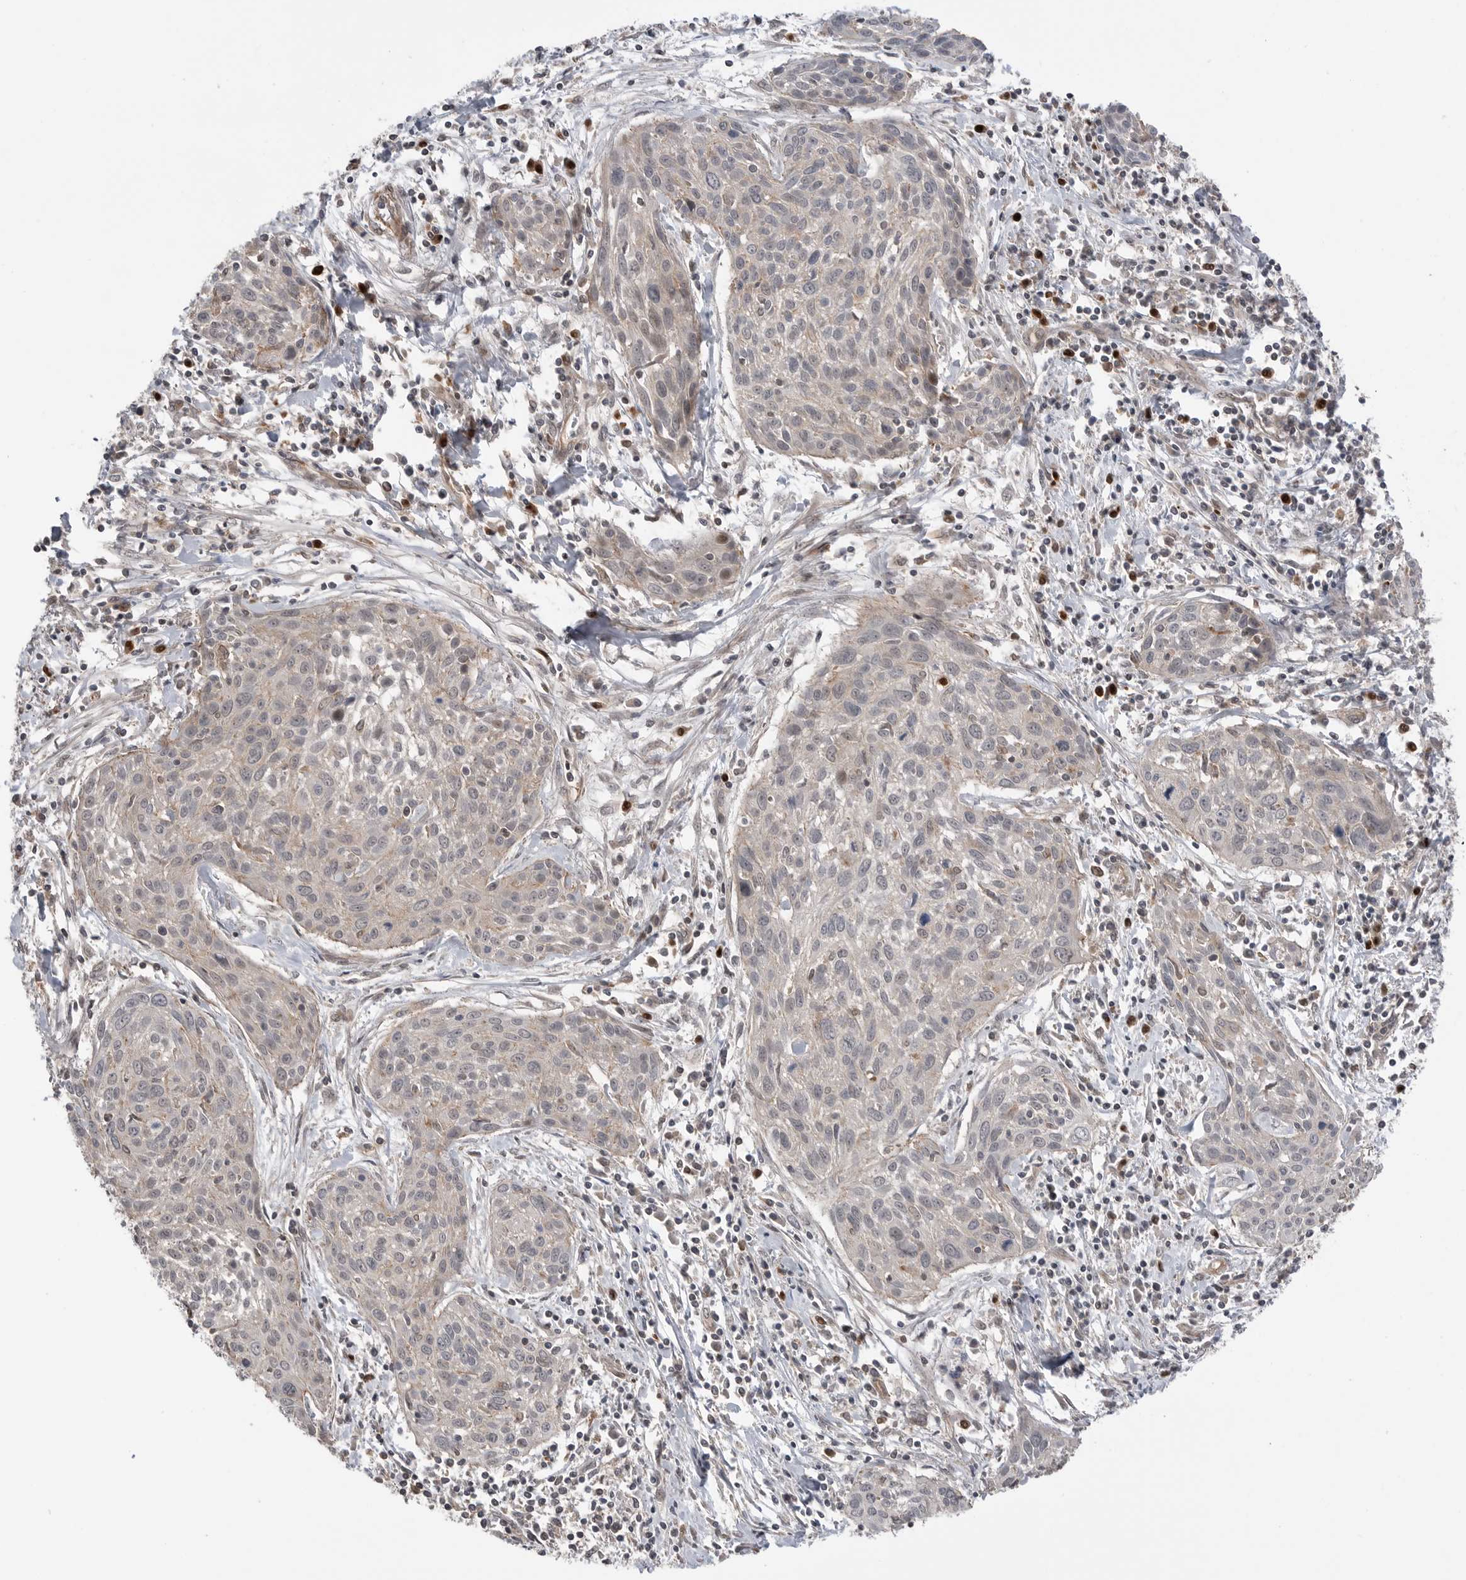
{"staining": {"intensity": "negative", "quantity": "none", "location": "none"}, "tissue": "cervical cancer", "cell_type": "Tumor cells", "image_type": "cancer", "snomed": [{"axis": "morphology", "description": "Squamous cell carcinoma, NOS"}, {"axis": "topography", "description": "Cervix"}], "caption": "This histopathology image is of cervical cancer (squamous cell carcinoma) stained with IHC to label a protein in brown with the nuclei are counter-stained blue. There is no expression in tumor cells. (DAB immunohistochemistry visualized using brightfield microscopy, high magnification).", "gene": "PEAK1", "patient": {"sex": "female", "age": 51}}